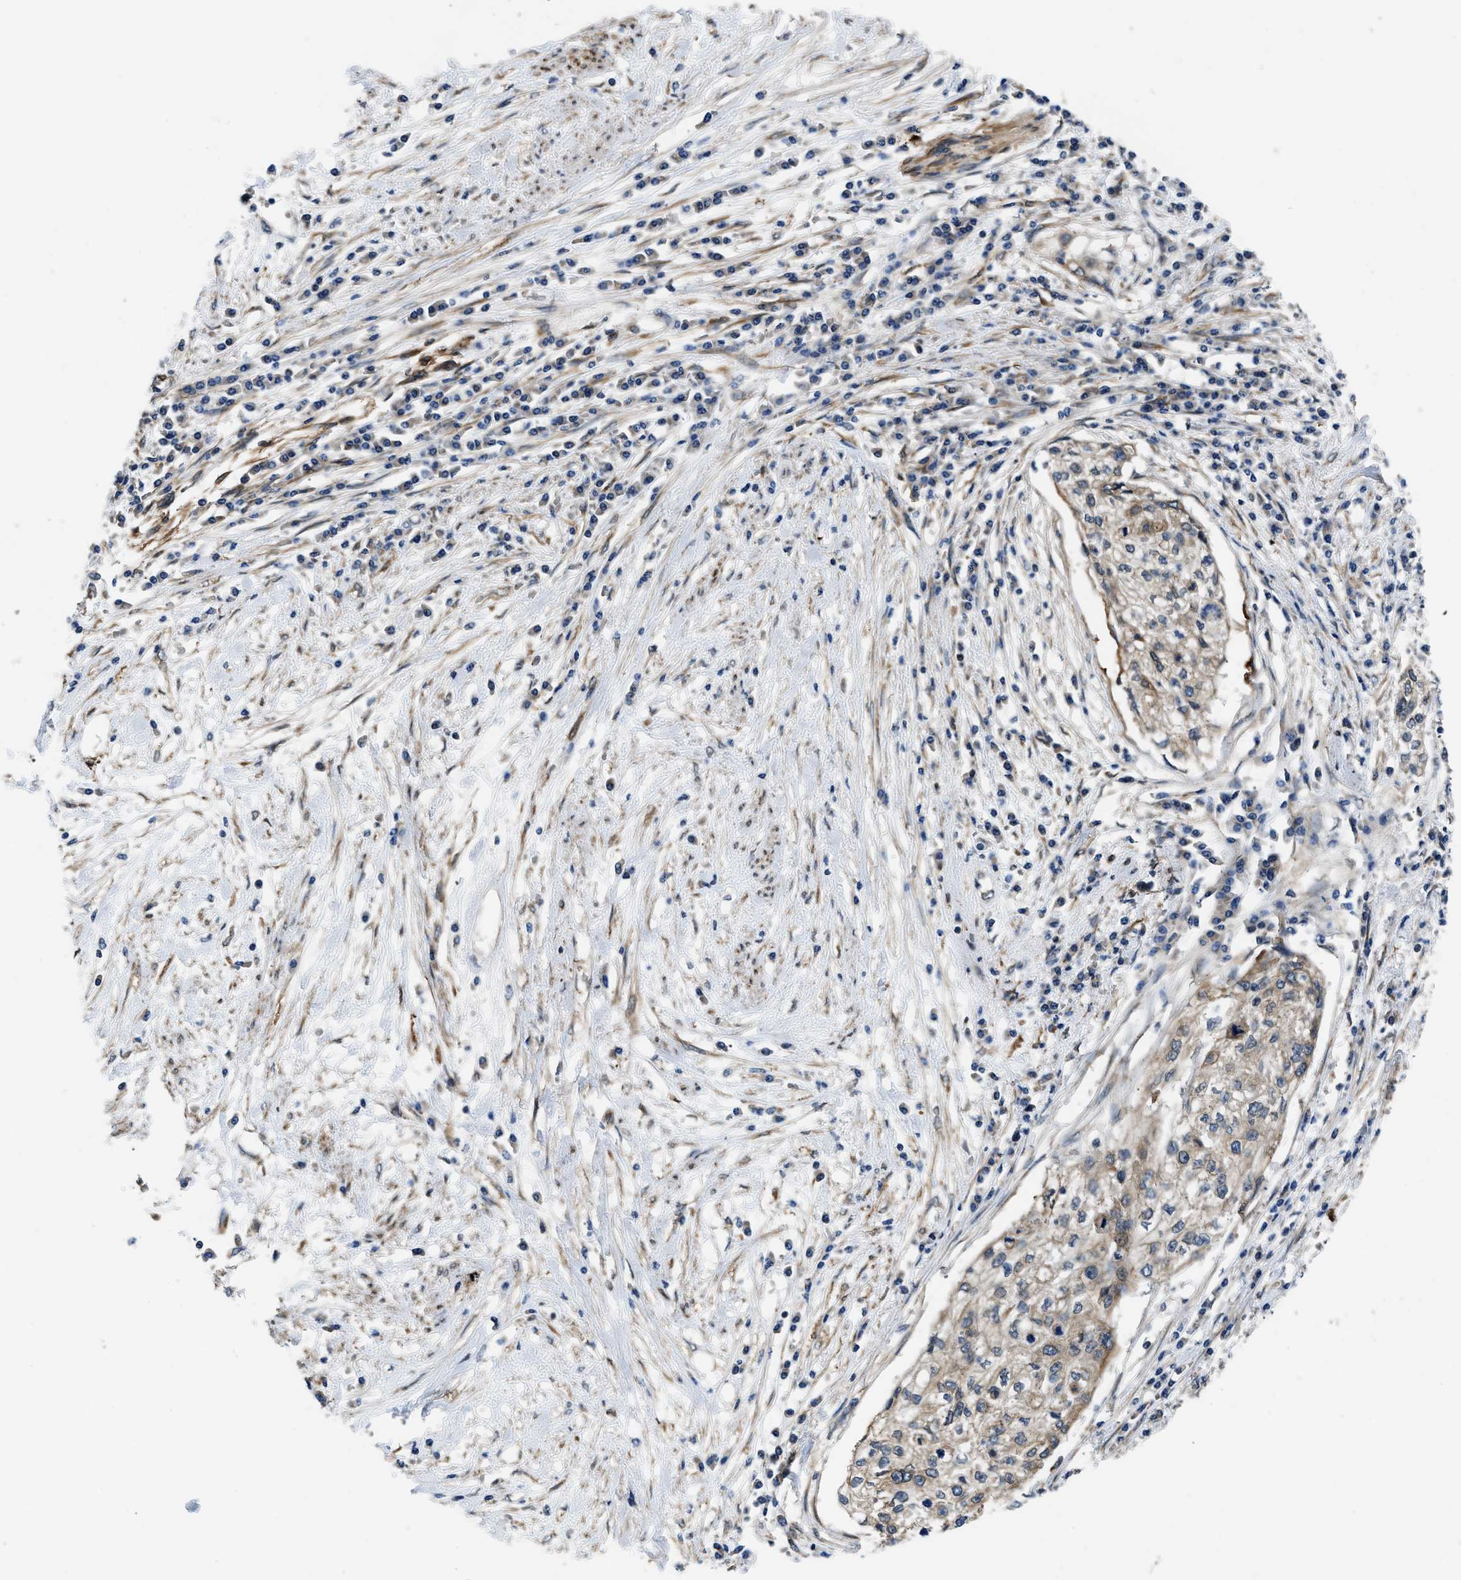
{"staining": {"intensity": "weak", "quantity": ">75%", "location": "cytoplasmic/membranous"}, "tissue": "cervical cancer", "cell_type": "Tumor cells", "image_type": "cancer", "snomed": [{"axis": "morphology", "description": "Squamous cell carcinoma, NOS"}, {"axis": "topography", "description": "Cervix"}], "caption": "About >75% of tumor cells in human cervical cancer (squamous cell carcinoma) reveal weak cytoplasmic/membranous protein positivity as visualized by brown immunohistochemical staining.", "gene": "ARL6IP5", "patient": {"sex": "female", "age": 57}}